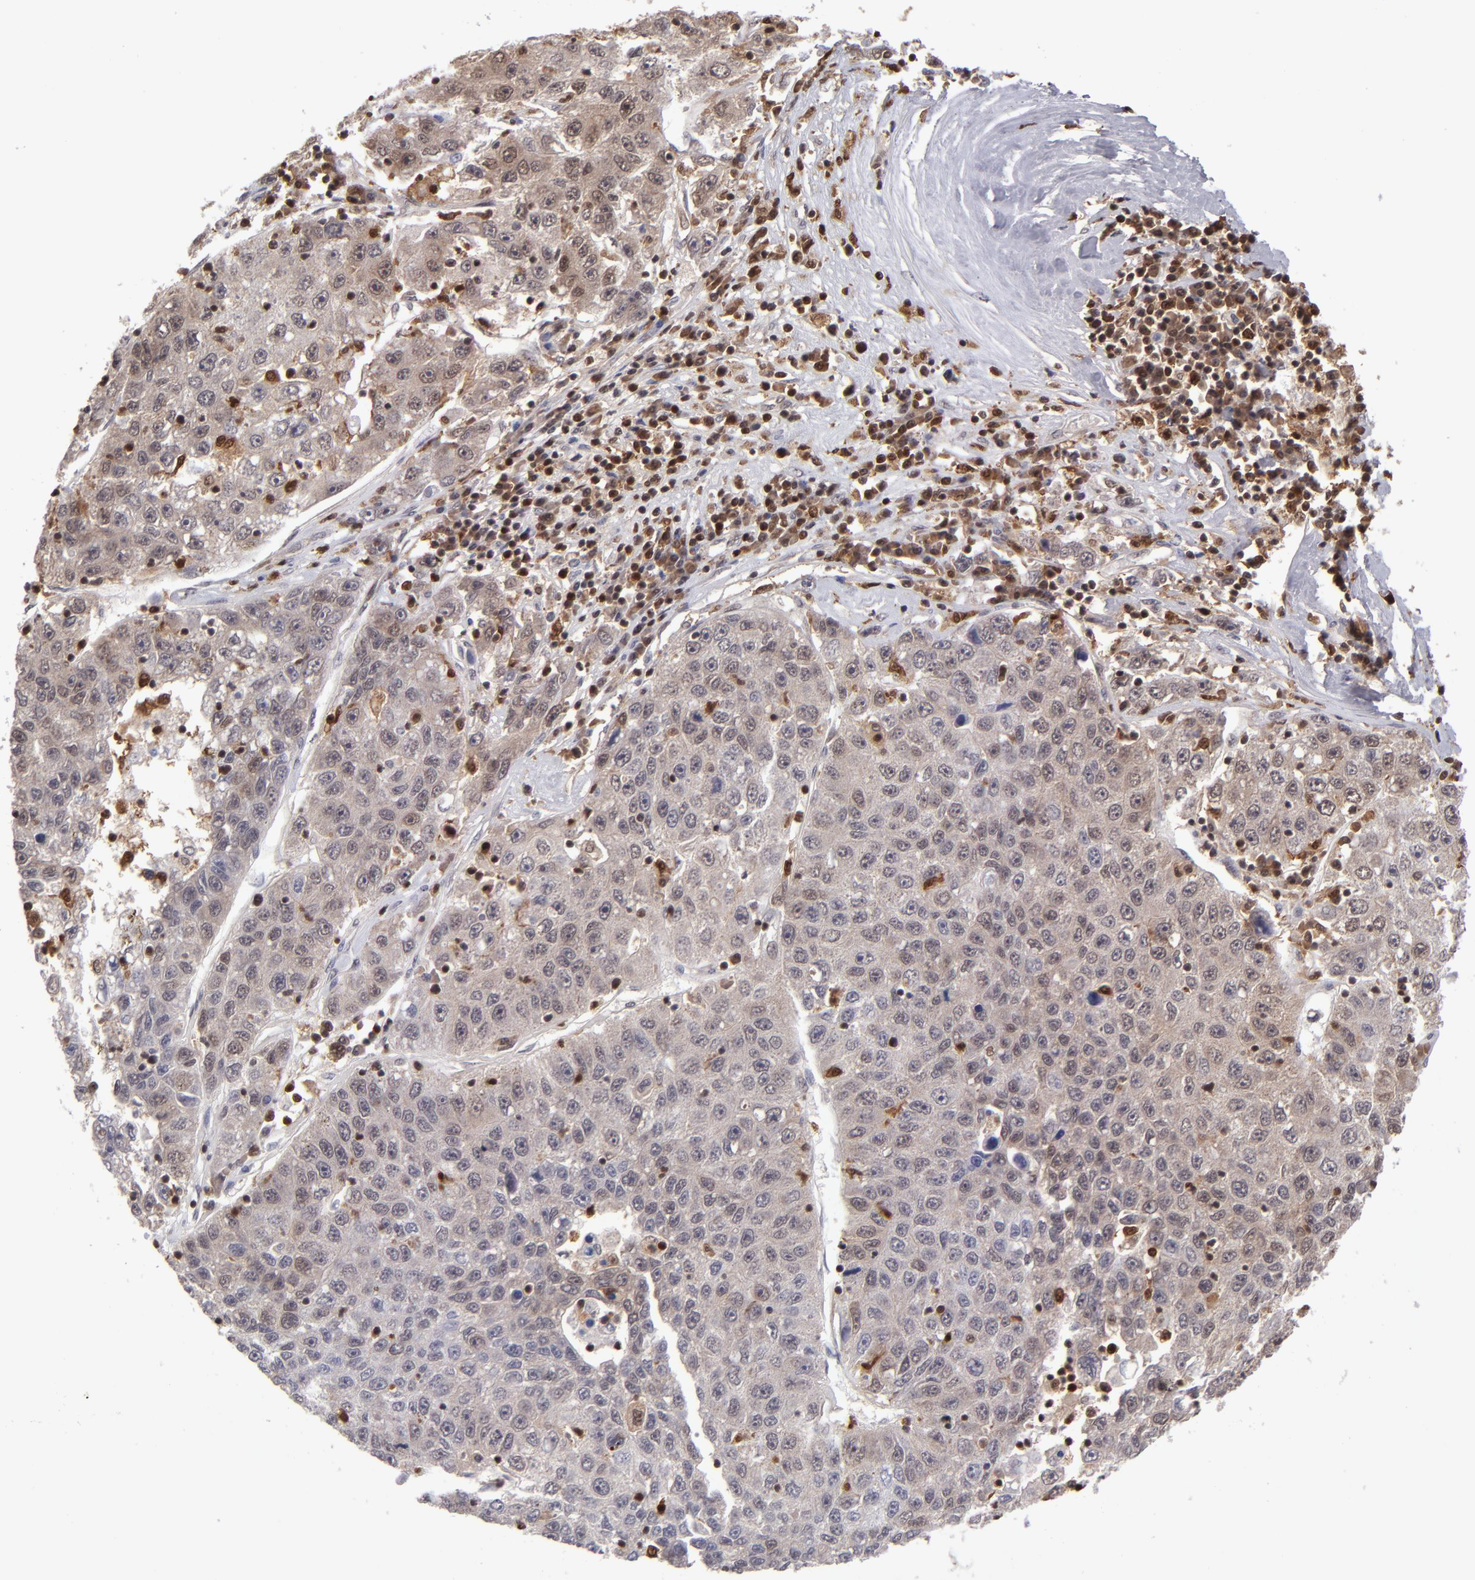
{"staining": {"intensity": "weak", "quantity": ">75%", "location": "cytoplasmic/membranous,nuclear"}, "tissue": "liver cancer", "cell_type": "Tumor cells", "image_type": "cancer", "snomed": [{"axis": "morphology", "description": "Carcinoma, Hepatocellular, NOS"}, {"axis": "topography", "description": "Liver"}], "caption": "Tumor cells exhibit low levels of weak cytoplasmic/membranous and nuclear positivity in approximately >75% of cells in liver cancer.", "gene": "GRB2", "patient": {"sex": "male", "age": 49}}